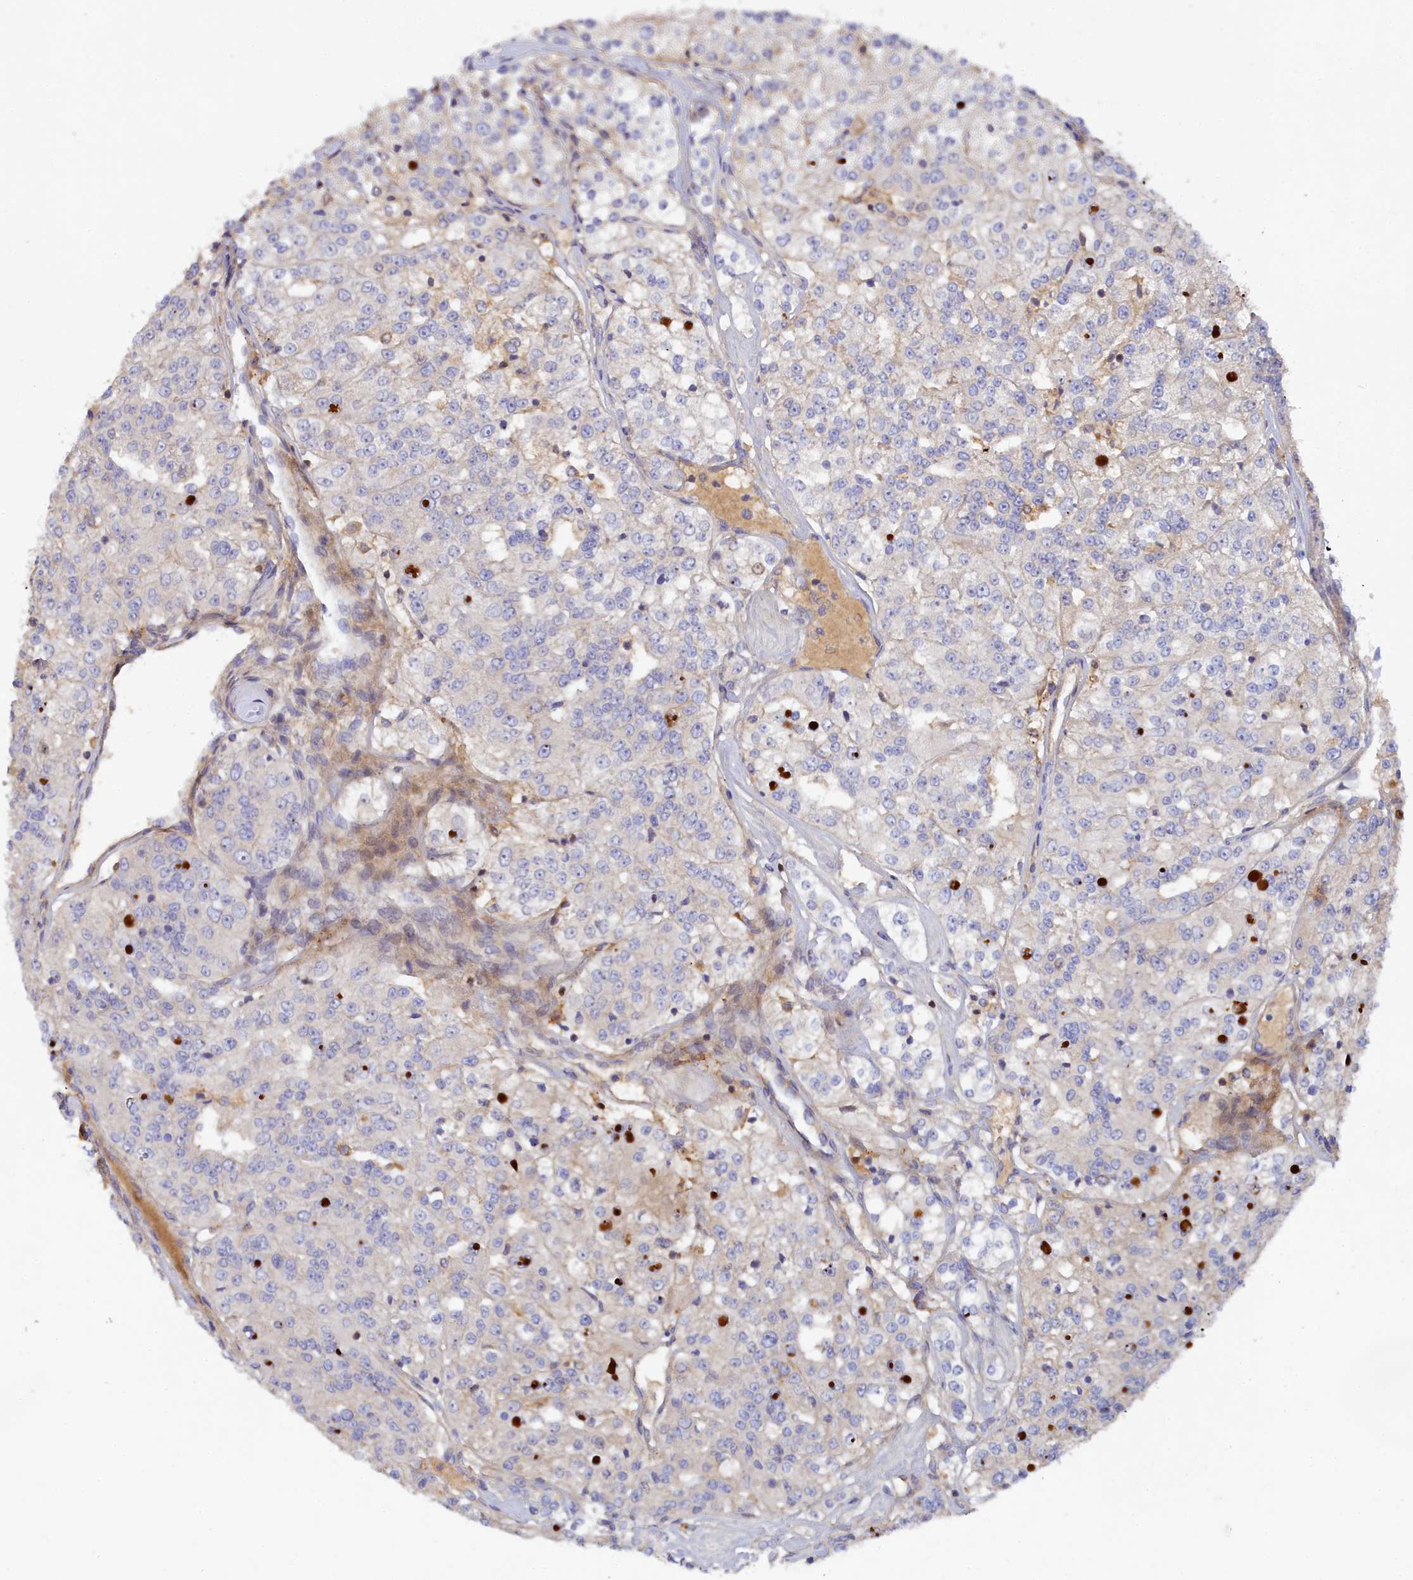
{"staining": {"intensity": "weak", "quantity": "<25%", "location": "cytoplasmic/membranous"}, "tissue": "renal cancer", "cell_type": "Tumor cells", "image_type": "cancer", "snomed": [{"axis": "morphology", "description": "Adenocarcinoma, NOS"}, {"axis": "topography", "description": "Kidney"}], "caption": "There is no significant expression in tumor cells of adenocarcinoma (renal).", "gene": "SPATA5L1", "patient": {"sex": "female", "age": 63}}